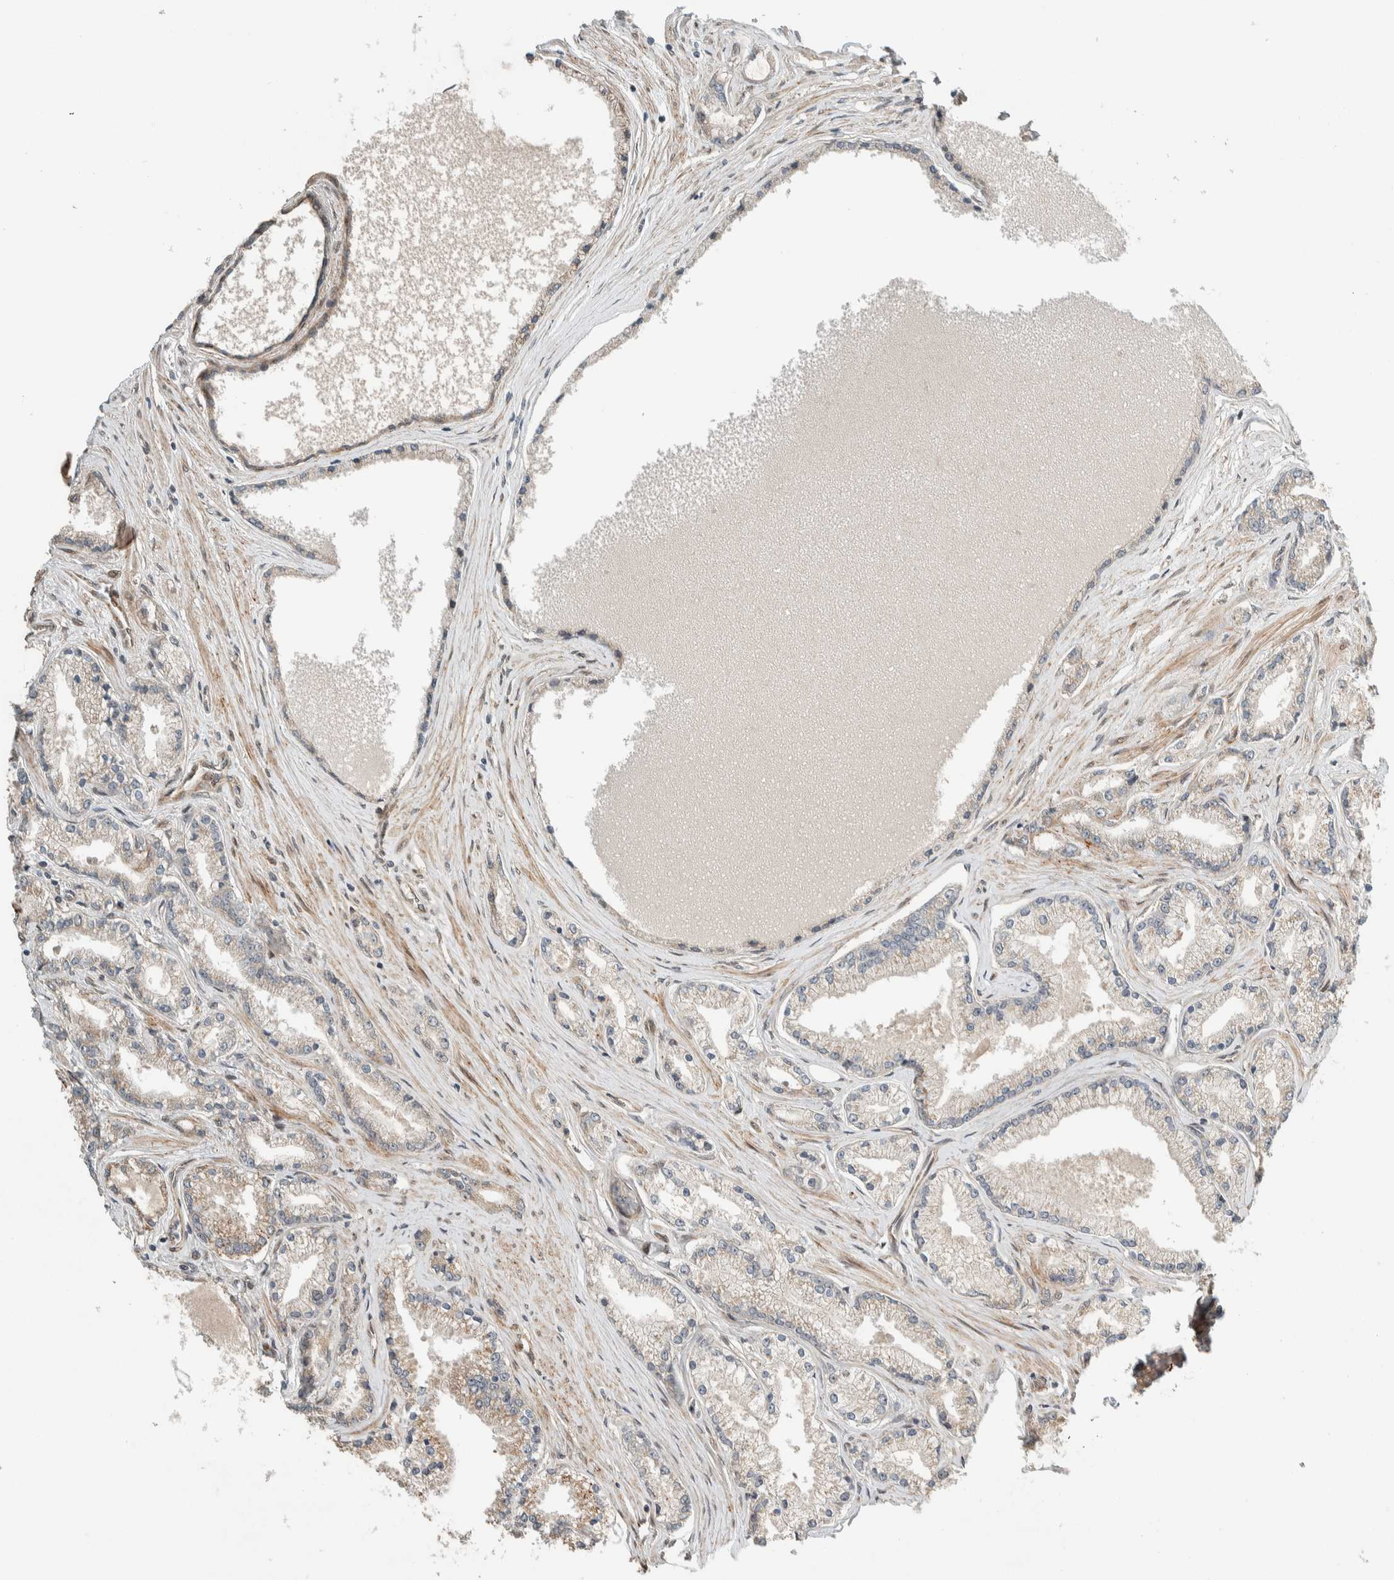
{"staining": {"intensity": "weak", "quantity": "25%-75%", "location": "cytoplasmic/membranous"}, "tissue": "prostate cancer", "cell_type": "Tumor cells", "image_type": "cancer", "snomed": [{"axis": "morphology", "description": "Adenocarcinoma, High grade"}, {"axis": "topography", "description": "Prostate"}], "caption": "Protein expression analysis of prostate high-grade adenocarcinoma exhibits weak cytoplasmic/membranous staining in about 25%-75% of tumor cells.", "gene": "STXBP4", "patient": {"sex": "male", "age": 71}}